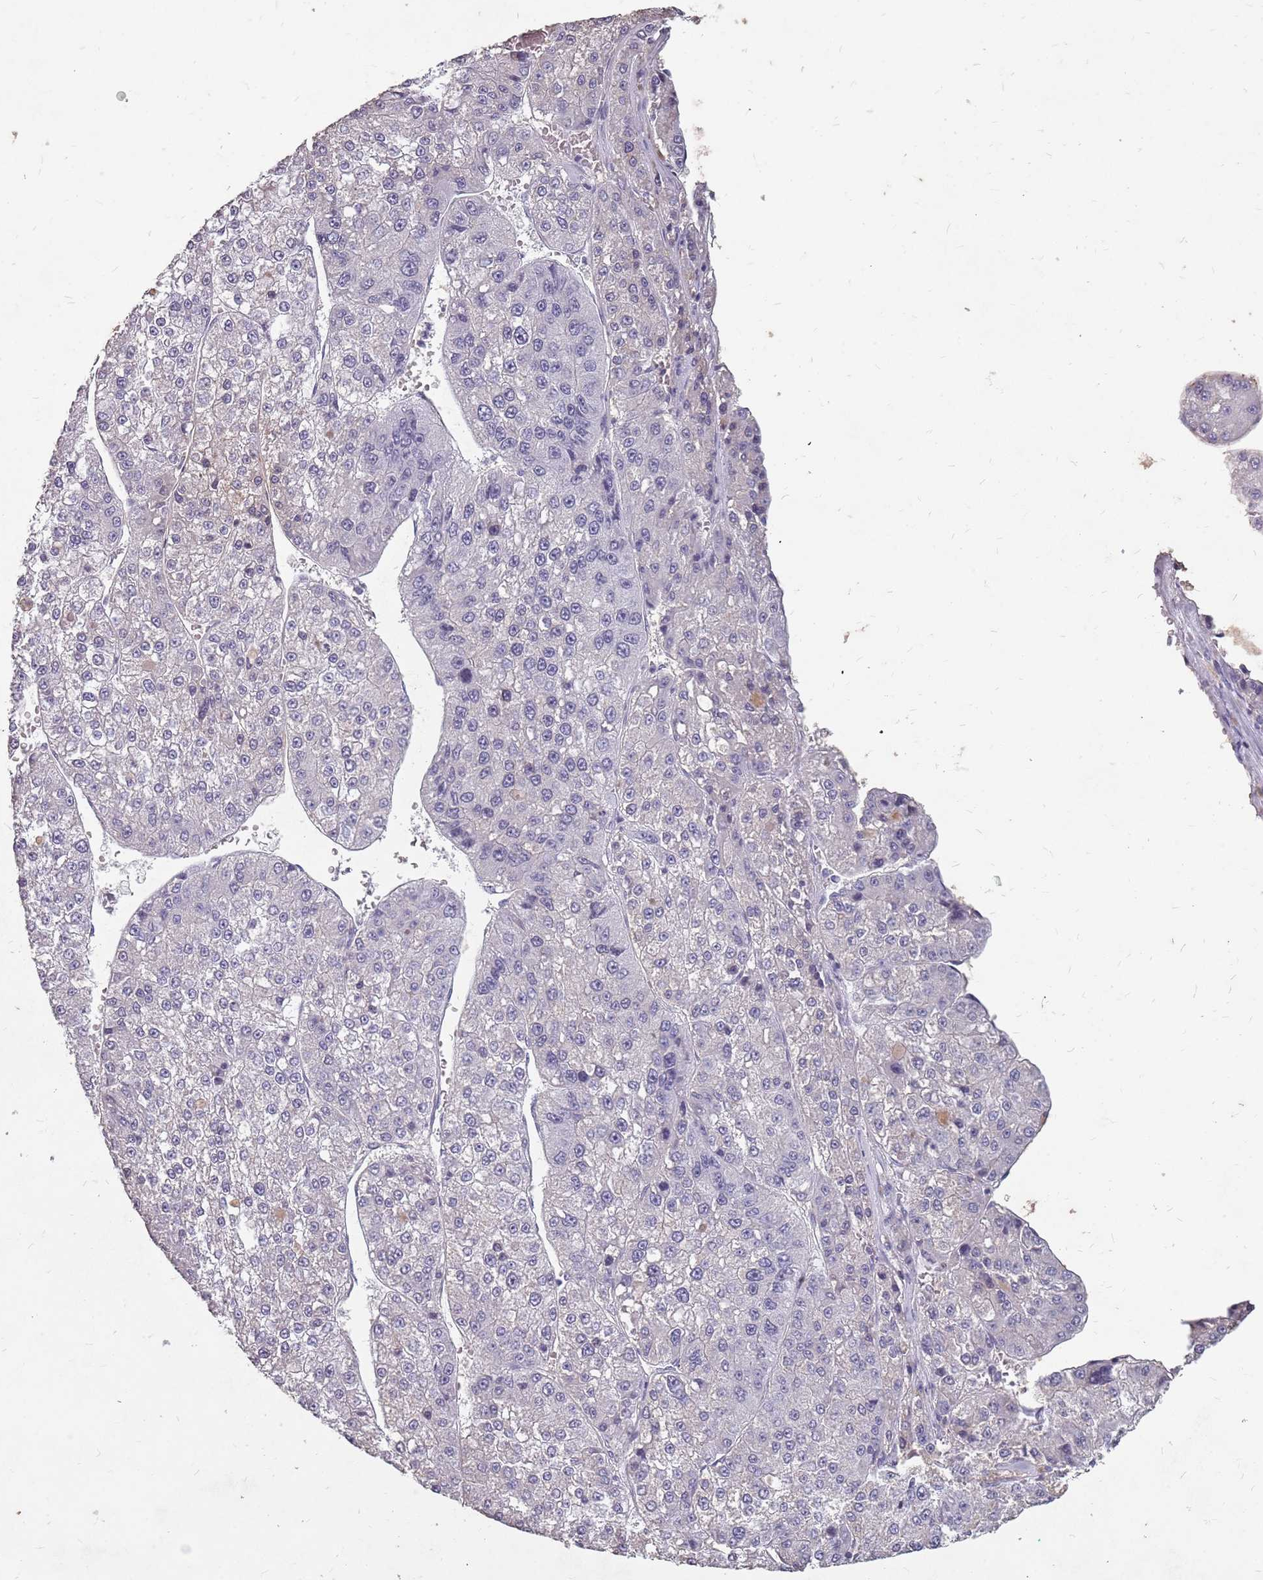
{"staining": {"intensity": "negative", "quantity": "none", "location": "none"}, "tissue": "liver cancer", "cell_type": "Tumor cells", "image_type": "cancer", "snomed": [{"axis": "morphology", "description": "Carcinoma, Hepatocellular, NOS"}, {"axis": "topography", "description": "Liver"}], "caption": "This image is of liver cancer (hepatocellular carcinoma) stained with IHC to label a protein in brown with the nuclei are counter-stained blue. There is no staining in tumor cells.", "gene": "NEK6", "patient": {"sex": "female", "age": 73}}